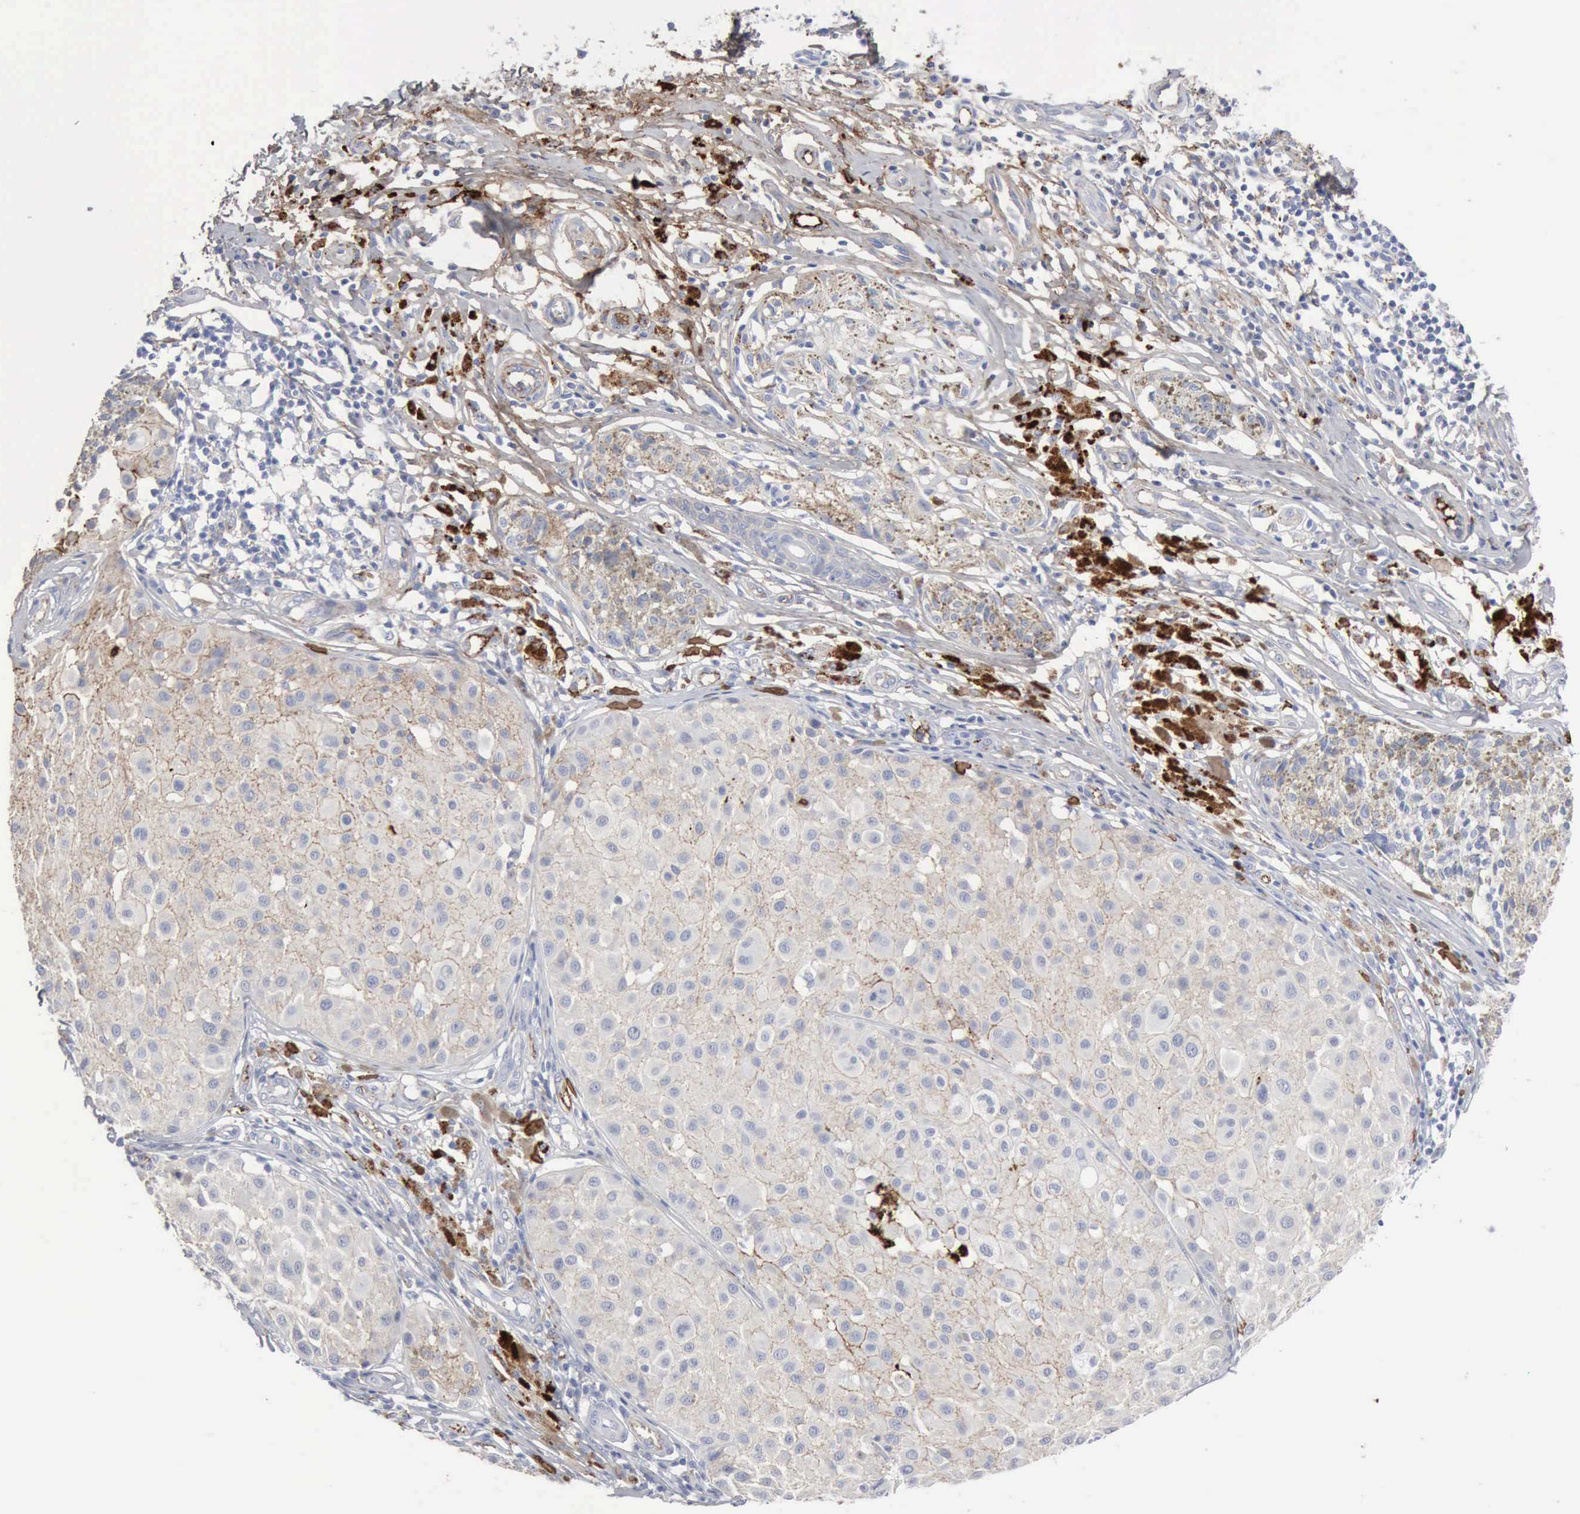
{"staining": {"intensity": "negative", "quantity": "none", "location": "none"}, "tissue": "melanoma", "cell_type": "Tumor cells", "image_type": "cancer", "snomed": [{"axis": "morphology", "description": "Malignant melanoma, NOS"}, {"axis": "topography", "description": "Skin"}], "caption": "Immunohistochemical staining of human malignant melanoma exhibits no significant staining in tumor cells. (DAB (3,3'-diaminobenzidine) immunohistochemistry (IHC) with hematoxylin counter stain).", "gene": "C4BPA", "patient": {"sex": "male", "age": 36}}